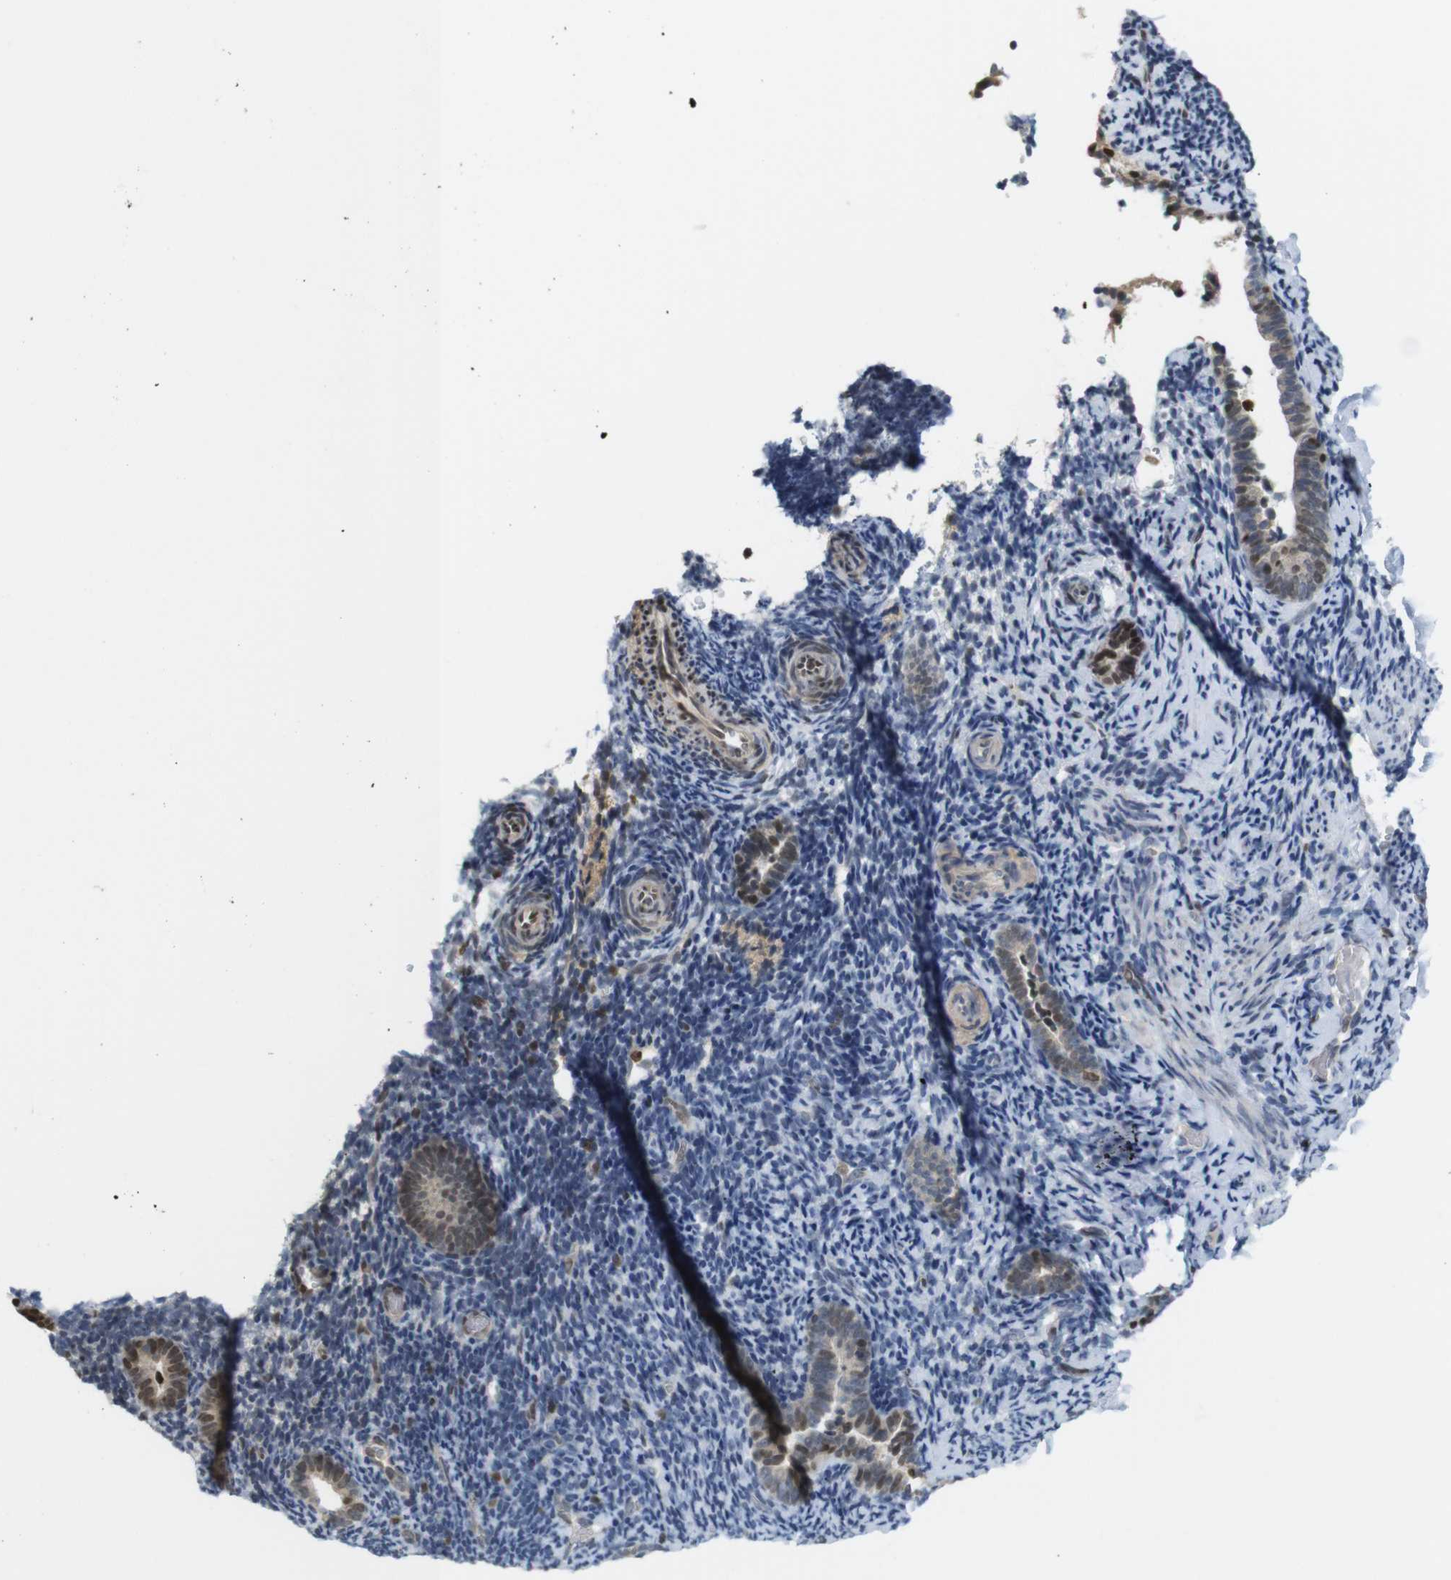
{"staining": {"intensity": "negative", "quantity": "none", "location": "none"}, "tissue": "endometrium", "cell_type": "Cells in endometrial stroma", "image_type": "normal", "snomed": [{"axis": "morphology", "description": "Normal tissue, NOS"}, {"axis": "topography", "description": "Endometrium"}], "caption": "DAB immunohistochemical staining of benign endometrium shows no significant staining in cells in endometrial stroma. (Brightfield microscopy of DAB (3,3'-diaminobenzidine) IHC at high magnification).", "gene": "MBD1", "patient": {"sex": "female", "age": 51}}